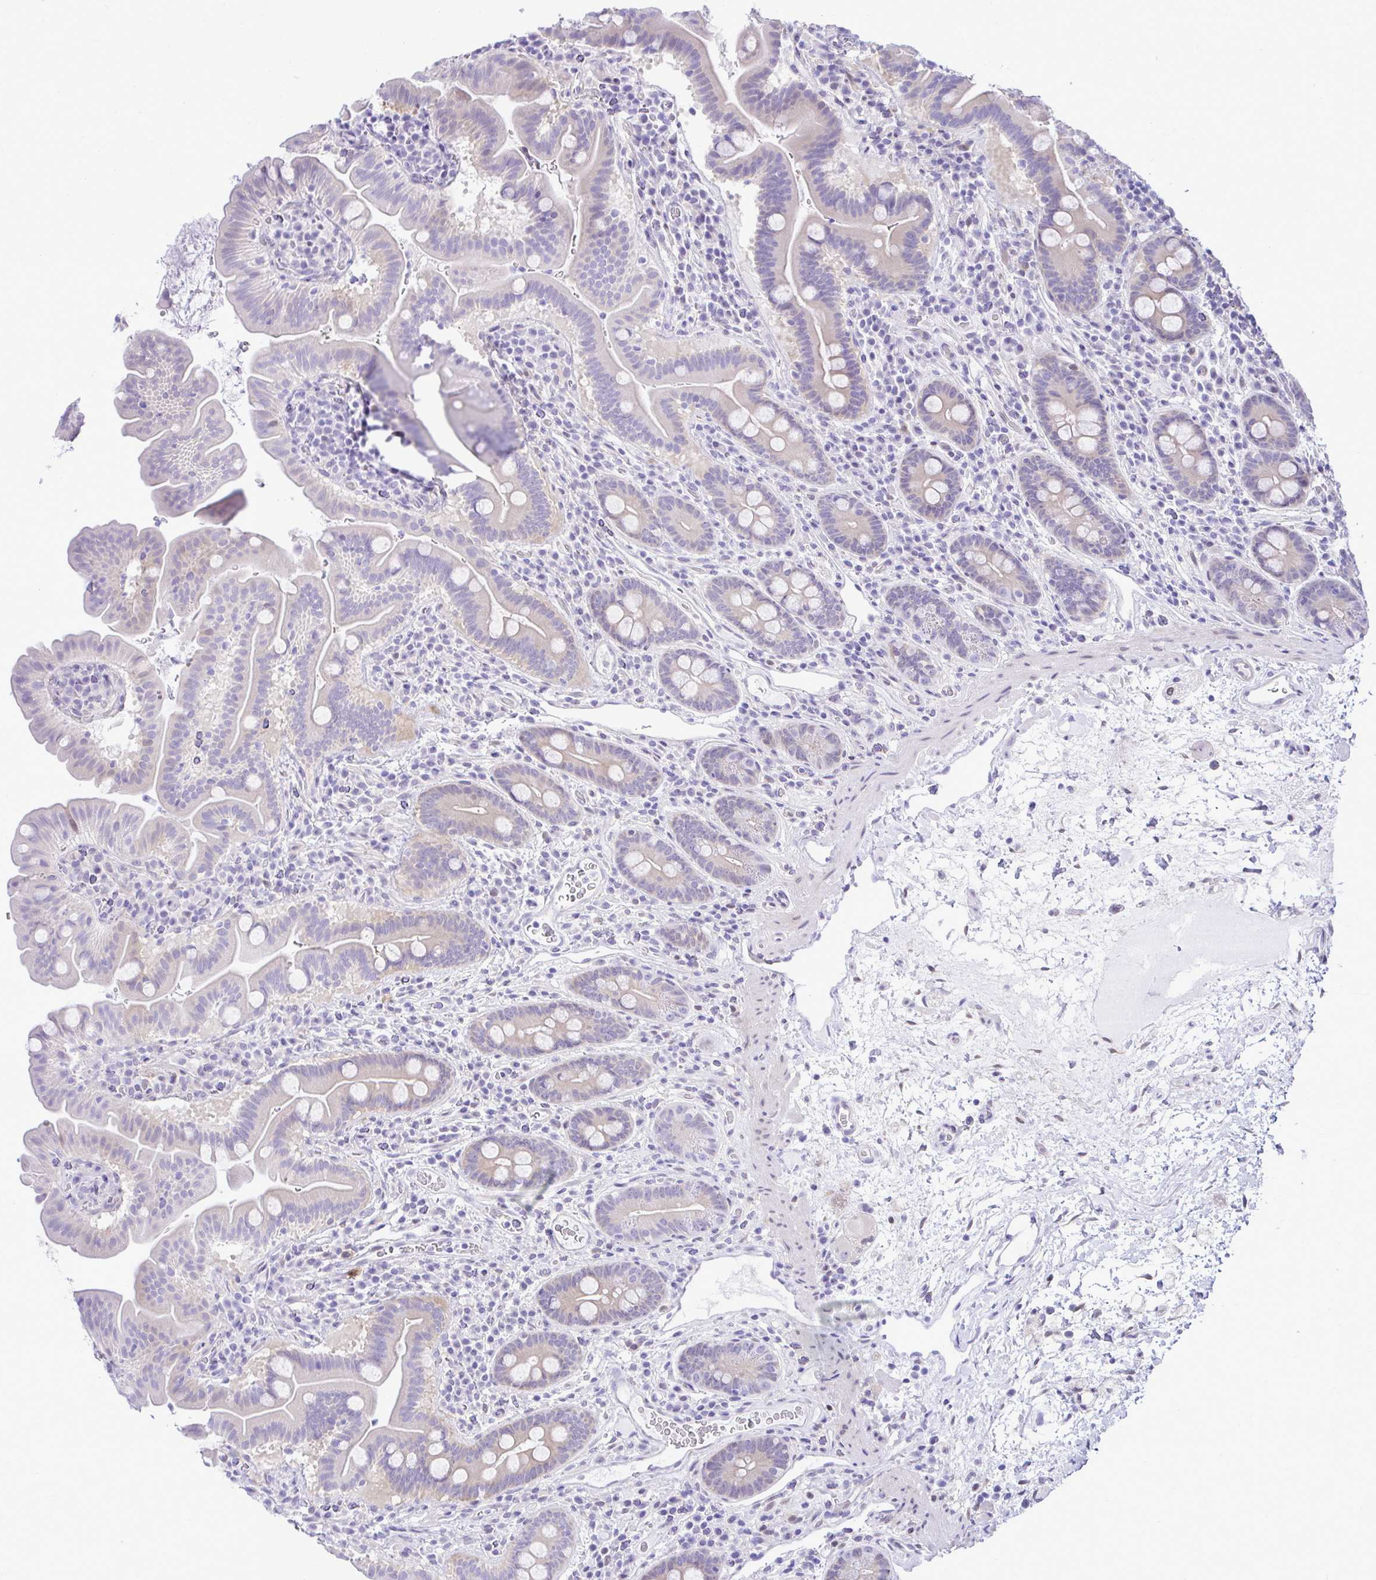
{"staining": {"intensity": "weak", "quantity": "<25%", "location": "cytoplasmic/membranous"}, "tissue": "small intestine", "cell_type": "Glandular cells", "image_type": "normal", "snomed": [{"axis": "morphology", "description": "Normal tissue, NOS"}, {"axis": "topography", "description": "Small intestine"}], "caption": "Immunohistochemical staining of normal small intestine shows no significant expression in glandular cells. (DAB immunohistochemistry (IHC), high magnification).", "gene": "ZNF485", "patient": {"sex": "male", "age": 26}}